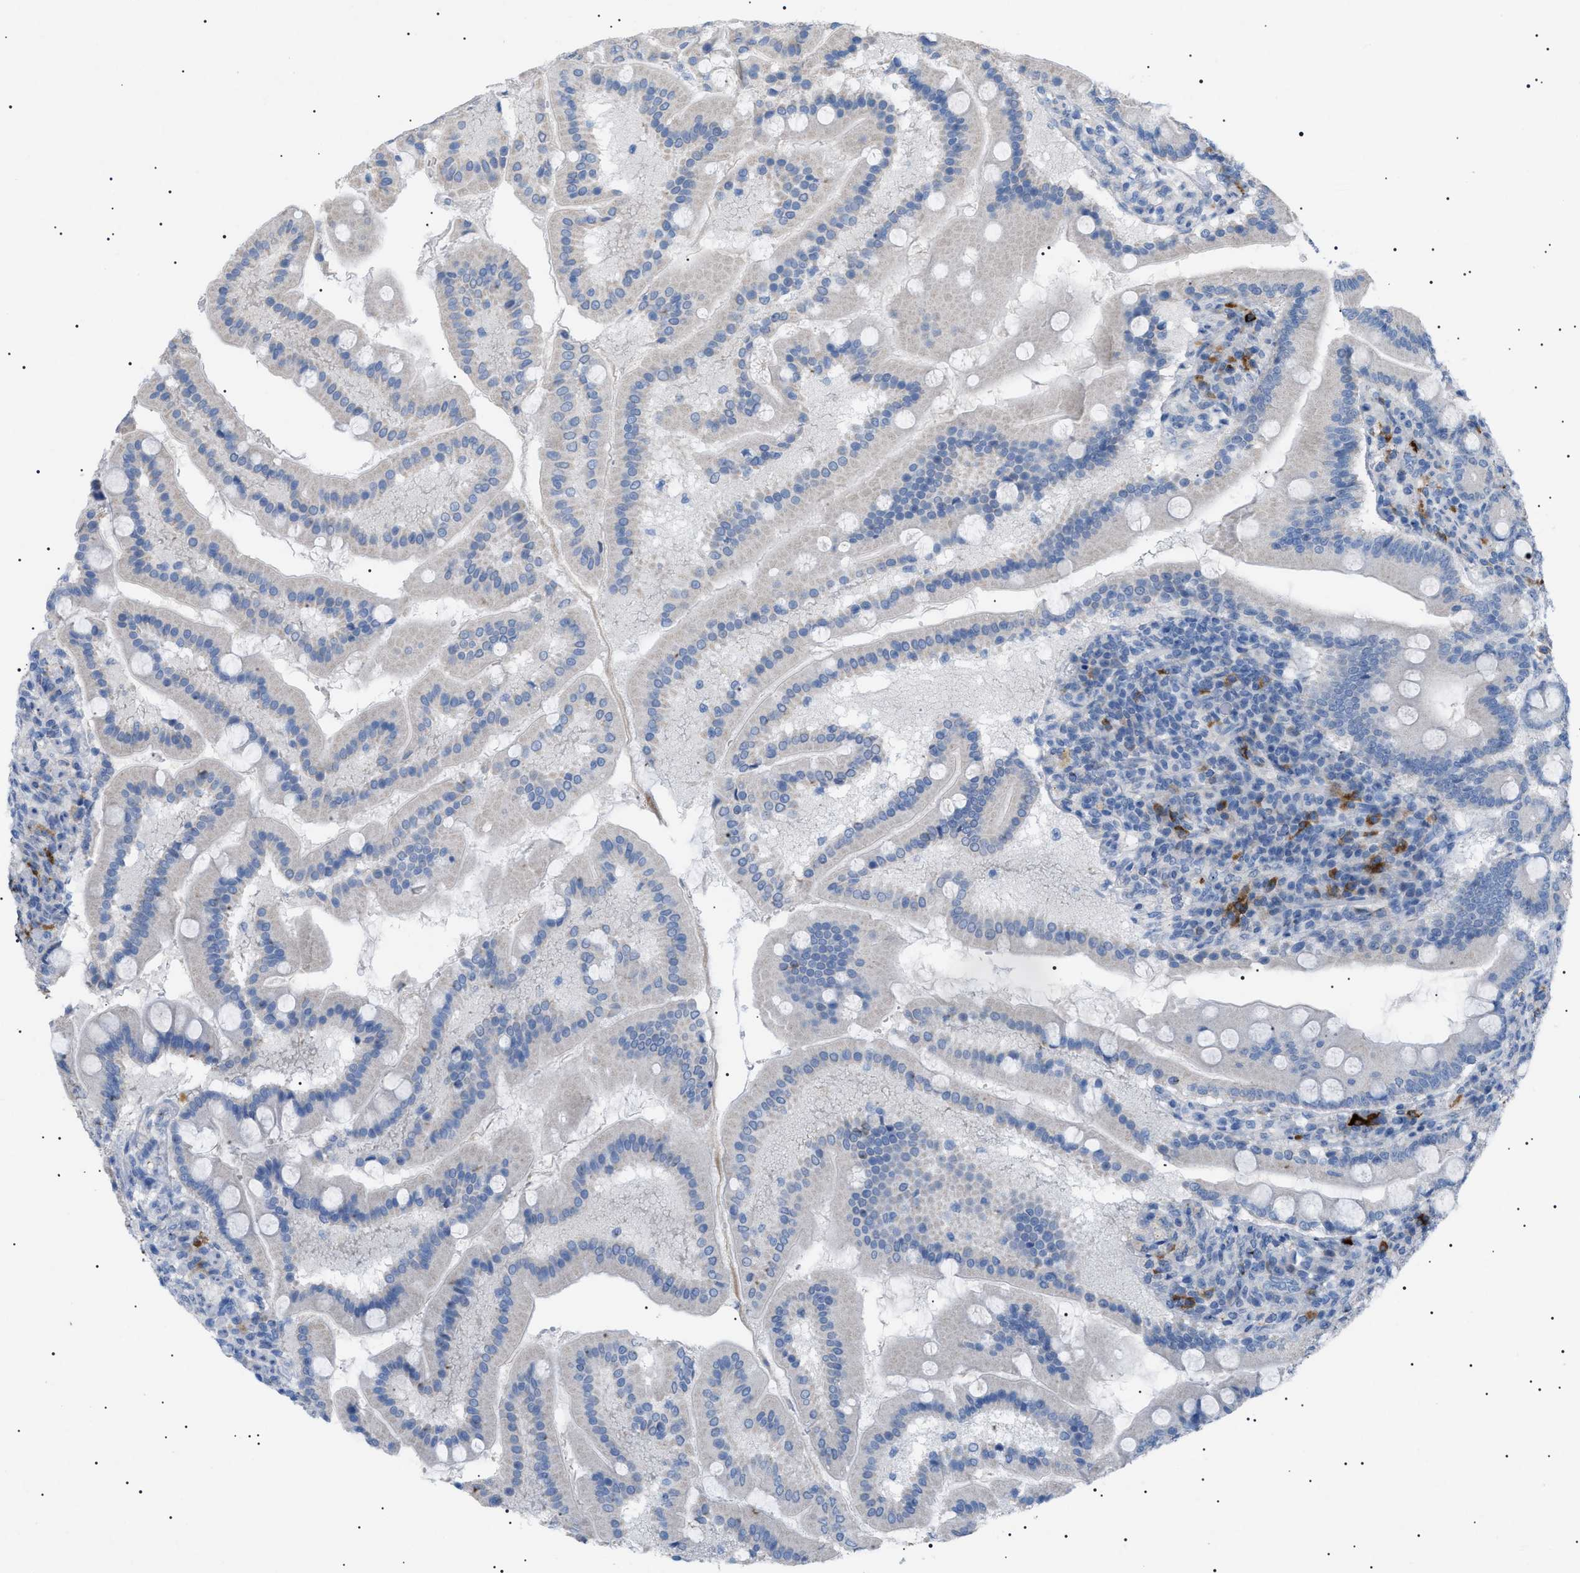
{"staining": {"intensity": "negative", "quantity": "none", "location": "none"}, "tissue": "duodenum", "cell_type": "Glandular cells", "image_type": "normal", "snomed": [{"axis": "morphology", "description": "Normal tissue, NOS"}, {"axis": "topography", "description": "Duodenum"}], "caption": "The micrograph demonstrates no staining of glandular cells in benign duodenum.", "gene": "ADAMTS1", "patient": {"sex": "male", "age": 50}}